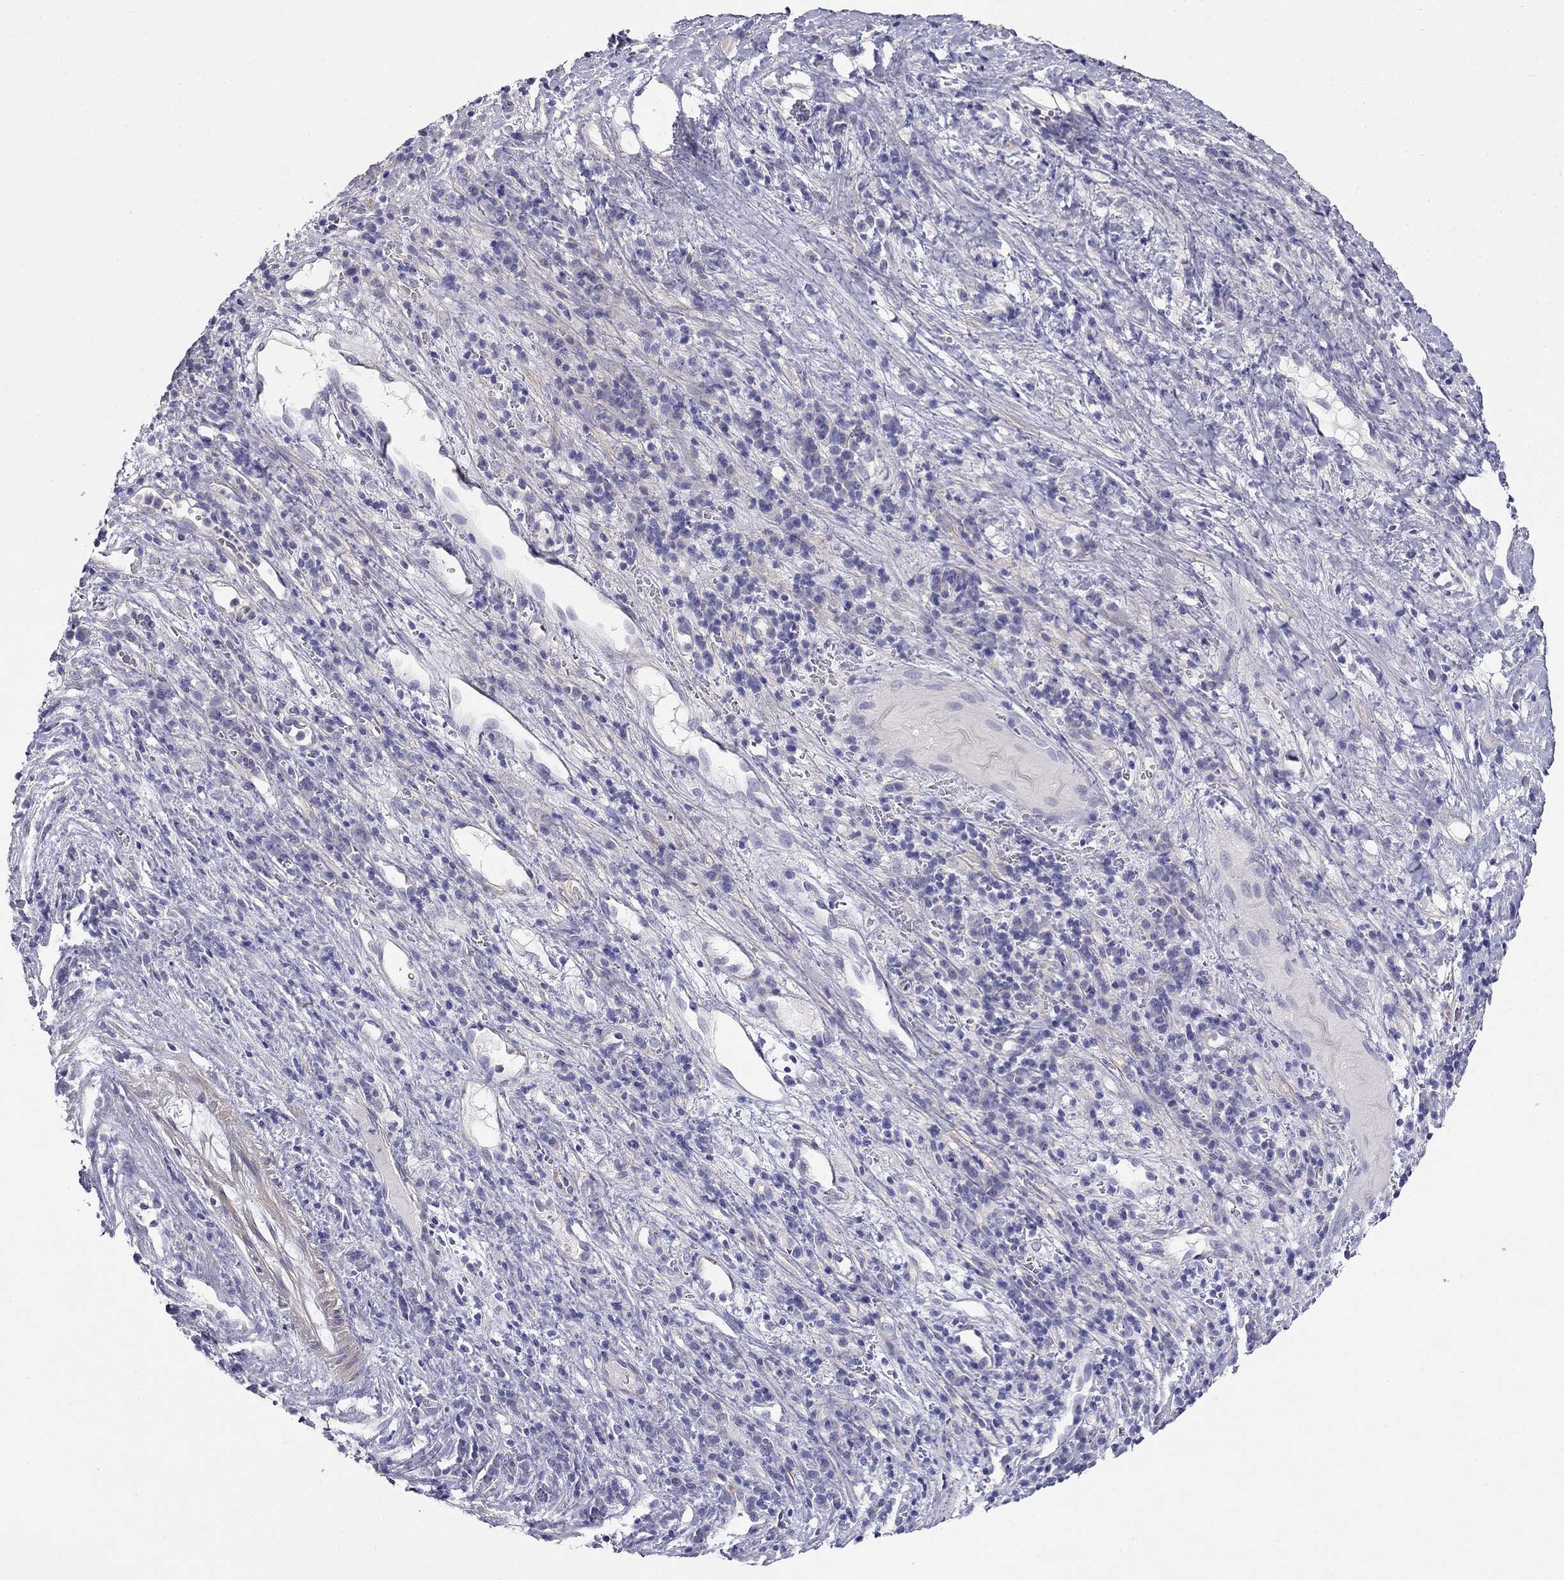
{"staining": {"intensity": "negative", "quantity": "none", "location": "none"}, "tissue": "liver cancer", "cell_type": "Tumor cells", "image_type": "cancer", "snomed": [{"axis": "morphology", "description": "Carcinoma, Hepatocellular, NOS"}, {"axis": "topography", "description": "Liver"}], "caption": "Immunohistochemical staining of liver hepatocellular carcinoma displays no significant expression in tumor cells.", "gene": "LY6H", "patient": {"sex": "female", "age": 60}}